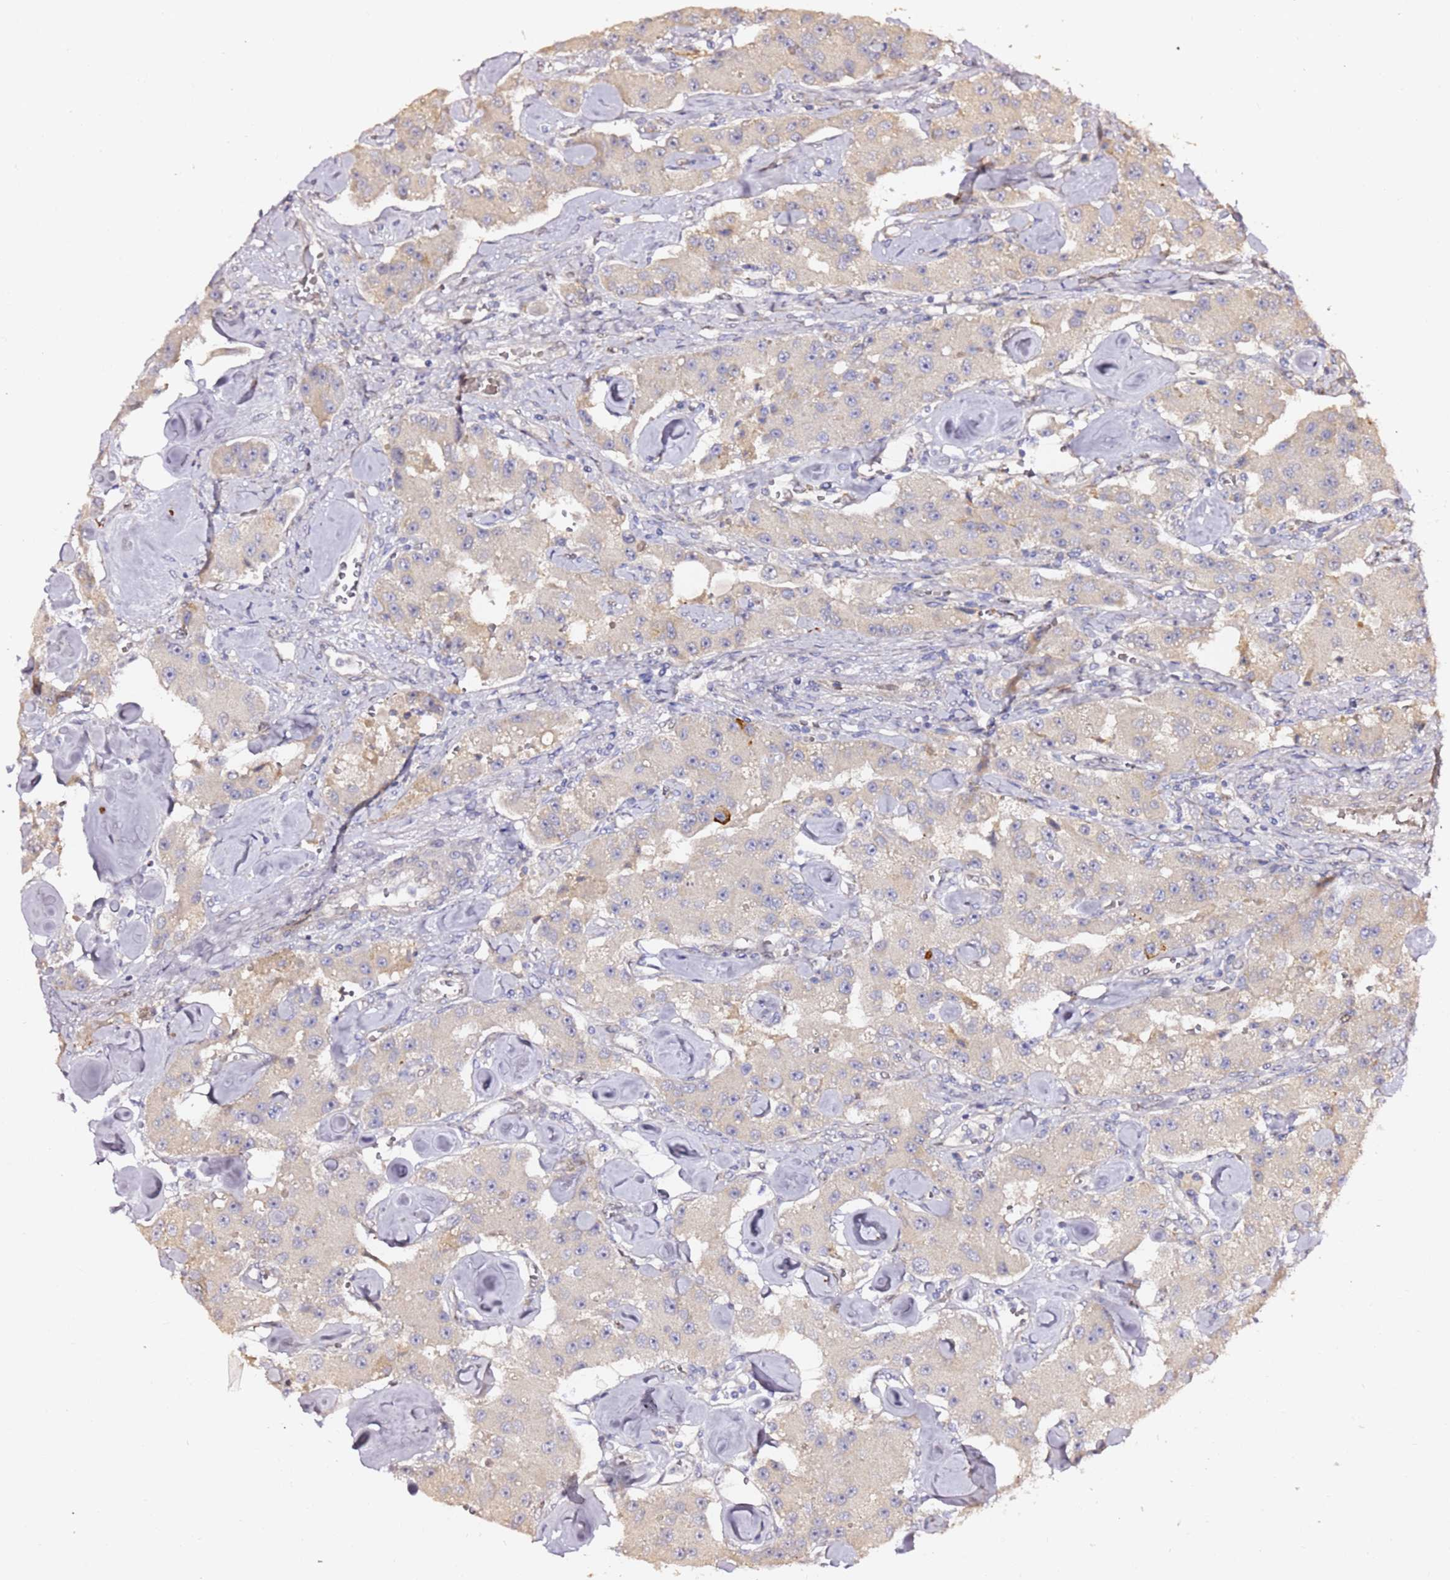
{"staining": {"intensity": "negative", "quantity": "none", "location": "none"}, "tissue": "carcinoid", "cell_type": "Tumor cells", "image_type": "cancer", "snomed": [{"axis": "morphology", "description": "Carcinoid, malignant, NOS"}, {"axis": "topography", "description": "Pancreas"}], "caption": "A histopathology image of human carcinoid is negative for staining in tumor cells. Brightfield microscopy of IHC stained with DAB (3,3'-diaminobenzidine) (brown) and hematoxylin (blue), captured at high magnification.", "gene": "HSD17B7", "patient": {"sex": "male", "age": 41}}